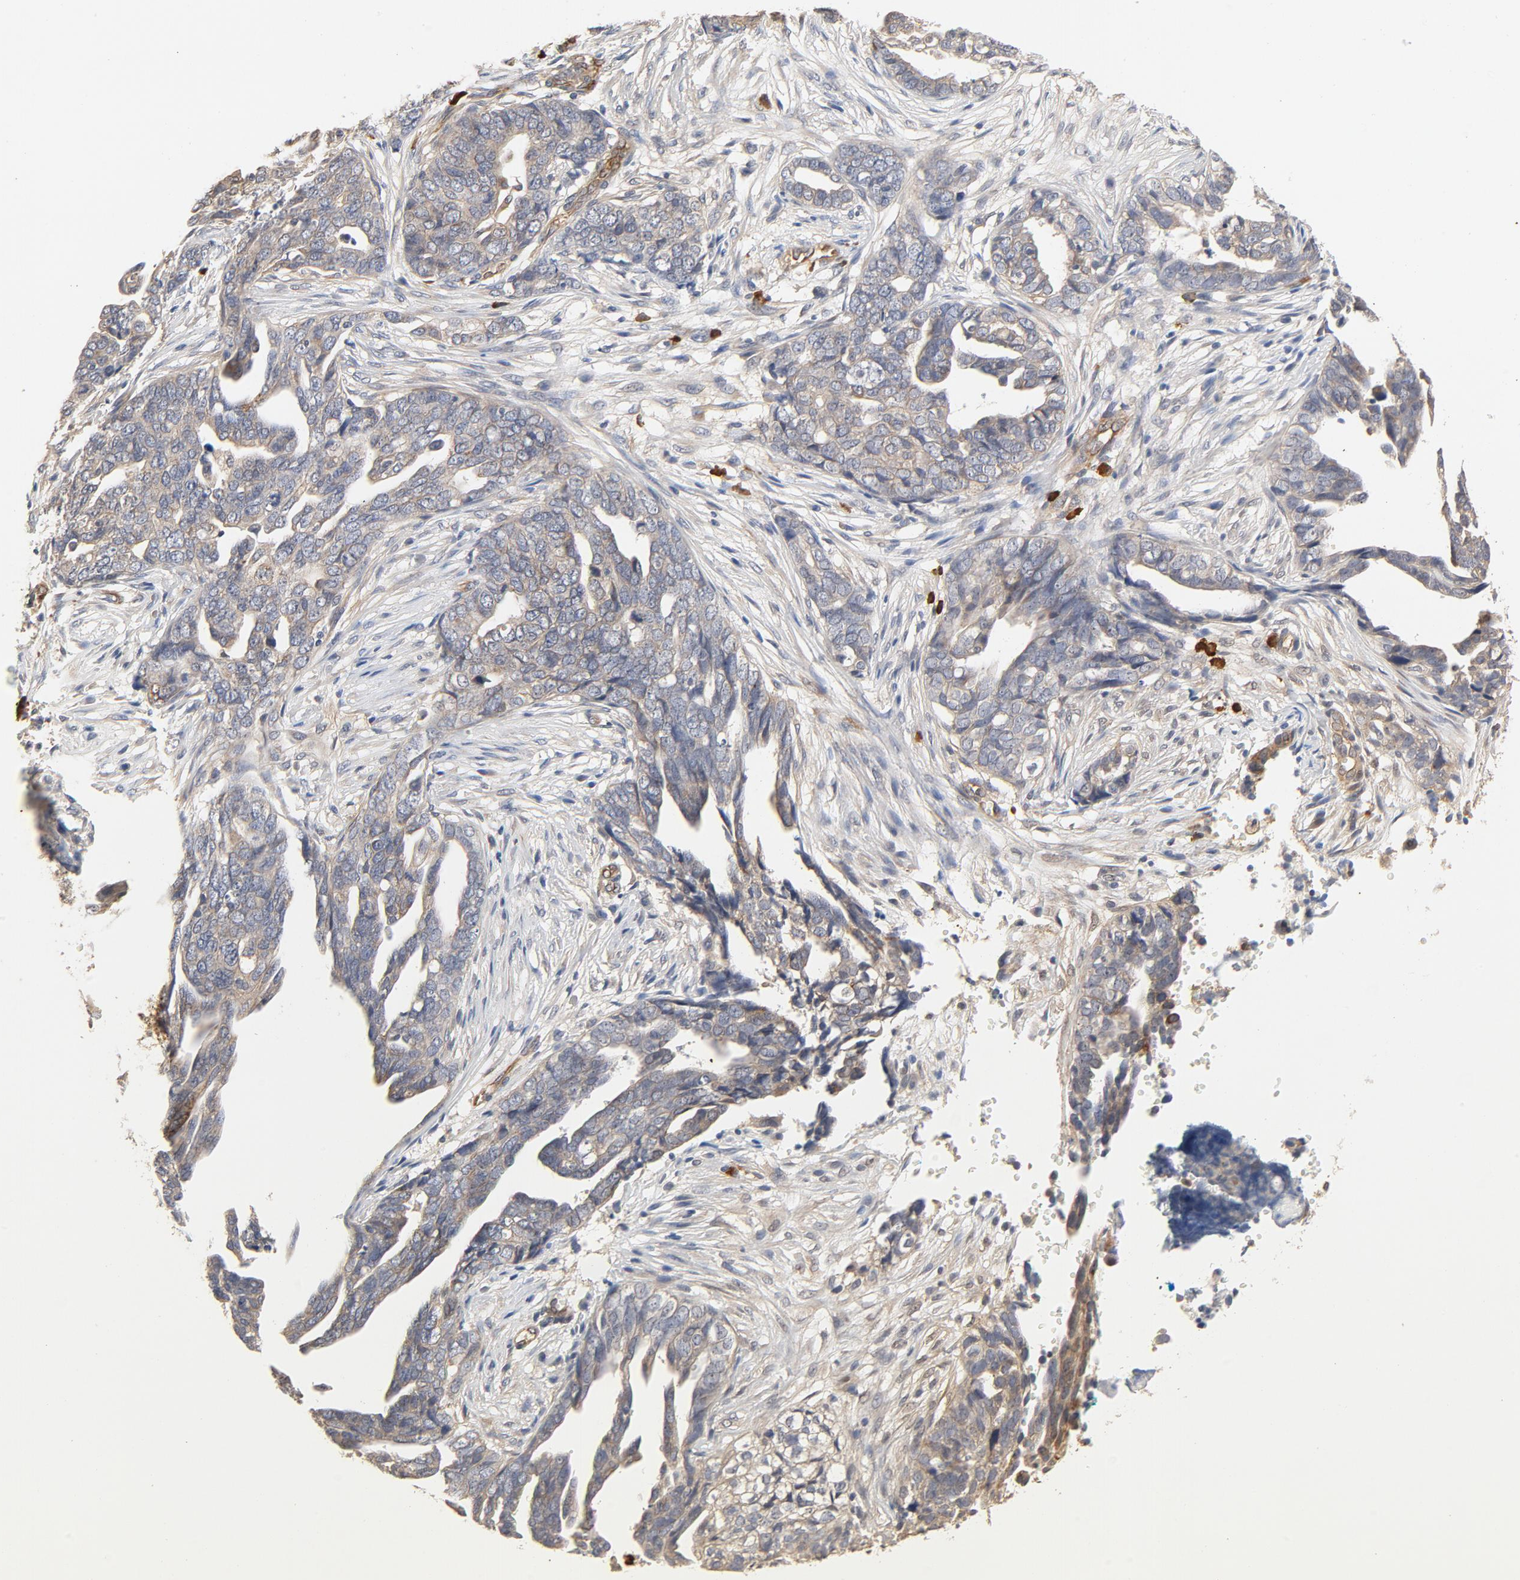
{"staining": {"intensity": "weak", "quantity": "25%-75%", "location": "cytoplasmic/membranous"}, "tissue": "ovarian cancer", "cell_type": "Tumor cells", "image_type": "cancer", "snomed": [{"axis": "morphology", "description": "Normal tissue, NOS"}, {"axis": "morphology", "description": "Cystadenocarcinoma, serous, NOS"}, {"axis": "topography", "description": "Fallopian tube"}, {"axis": "topography", "description": "Ovary"}], "caption": "The micrograph exhibits staining of ovarian cancer, revealing weak cytoplasmic/membranous protein staining (brown color) within tumor cells.", "gene": "UBE2J1", "patient": {"sex": "female", "age": 56}}